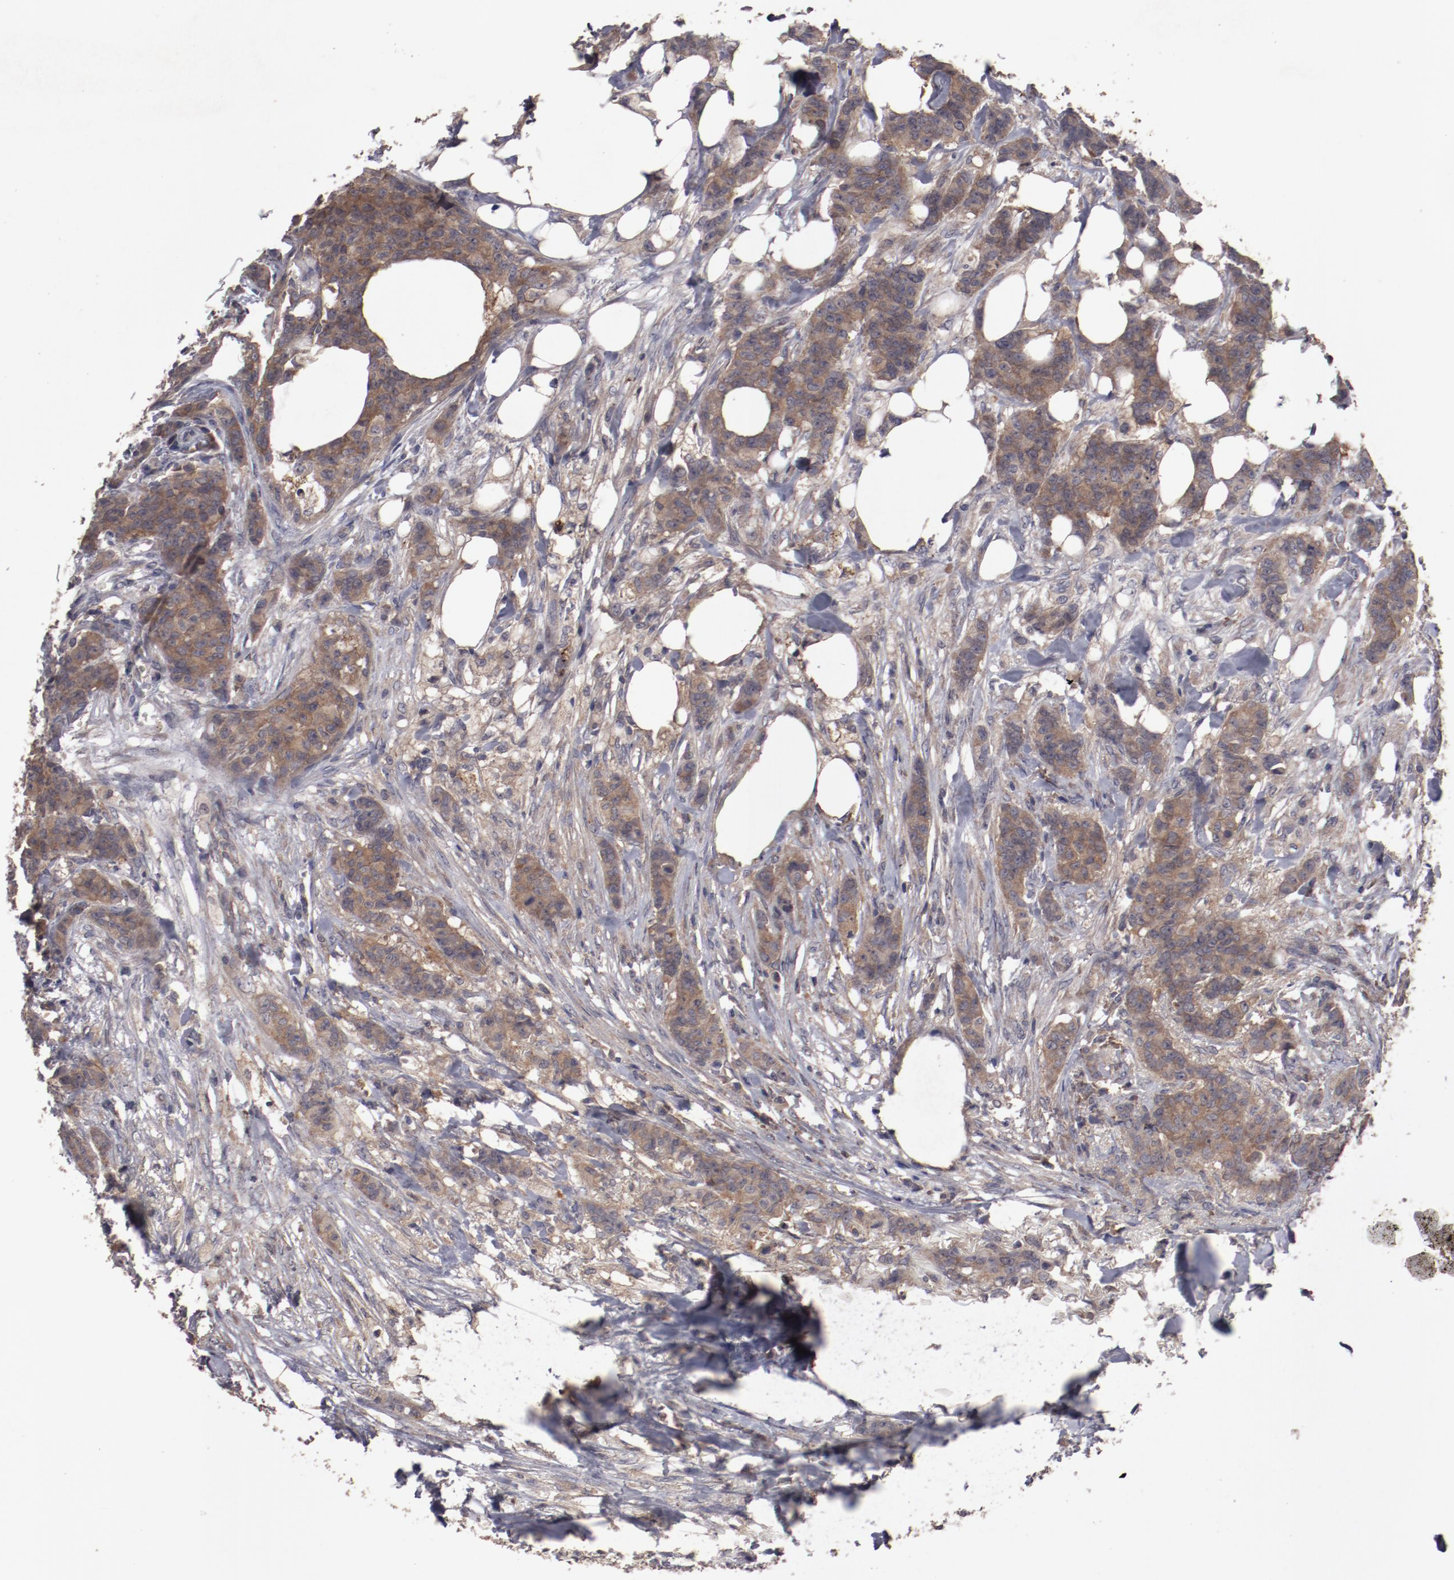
{"staining": {"intensity": "moderate", "quantity": ">75%", "location": "cytoplasmic/membranous"}, "tissue": "breast cancer", "cell_type": "Tumor cells", "image_type": "cancer", "snomed": [{"axis": "morphology", "description": "Duct carcinoma"}, {"axis": "topography", "description": "Breast"}], "caption": "Moderate cytoplasmic/membranous protein positivity is identified in approximately >75% of tumor cells in infiltrating ductal carcinoma (breast).", "gene": "LRRC75B", "patient": {"sex": "female", "age": 40}}